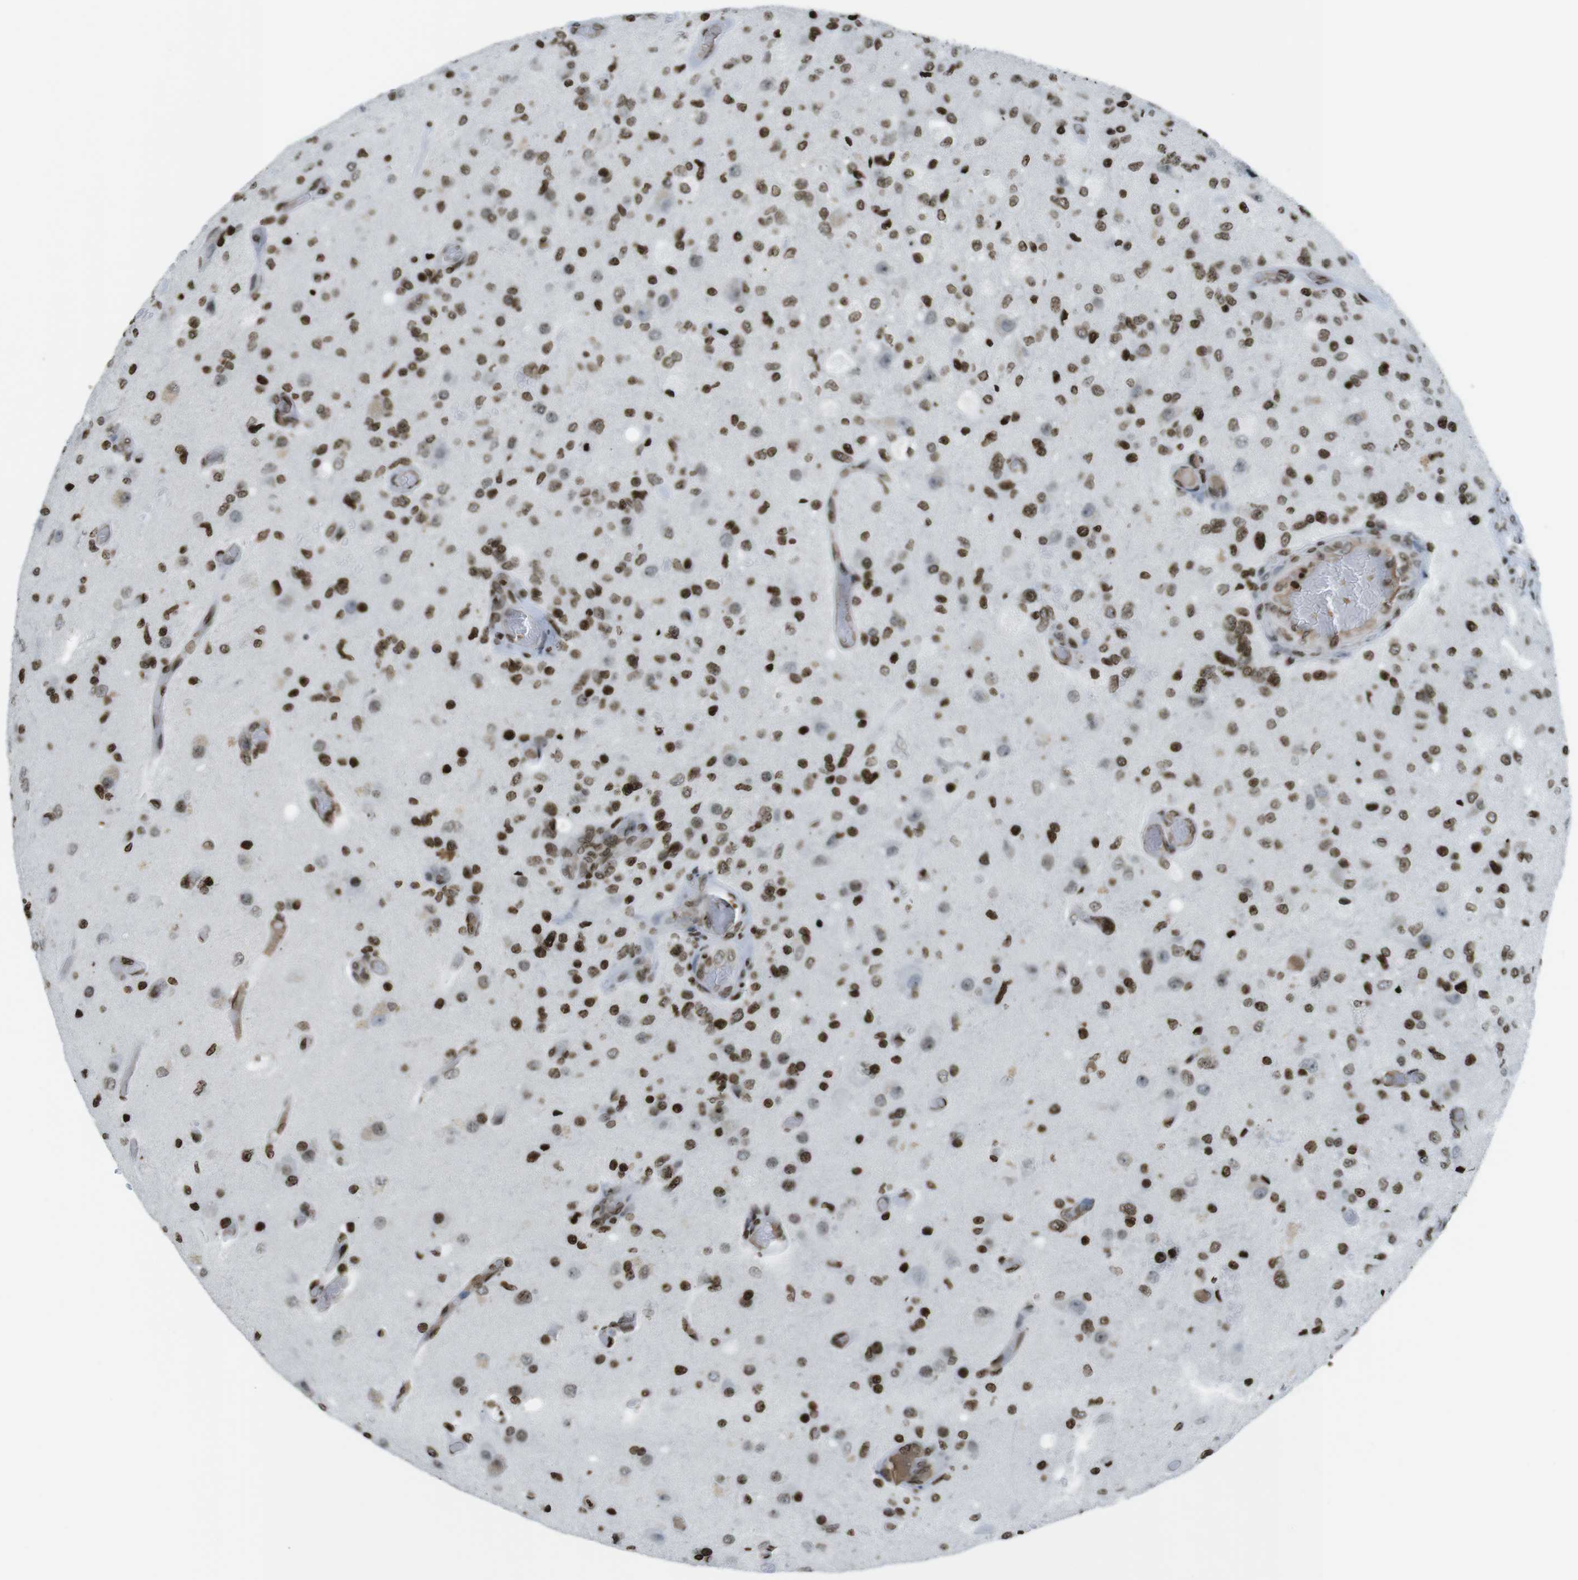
{"staining": {"intensity": "strong", "quantity": ">75%", "location": "nuclear"}, "tissue": "glioma", "cell_type": "Tumor cells", "image_type": "cancer", "snomed": [{"axis": "morphology", "description": "Normal tissue, NOS"}, {"axis": "morphology", "description": "Glioma, malignant, High grade"}, {"axis": "topography", "description": "Cerebral cortex"}], "caption": "Strong nuclear protein positivity is seen in about >75% of tumor cells in malignant glioma (high-grade).", "gene": "H2AC8", "patient": {"sex": "male", "age": 77}}